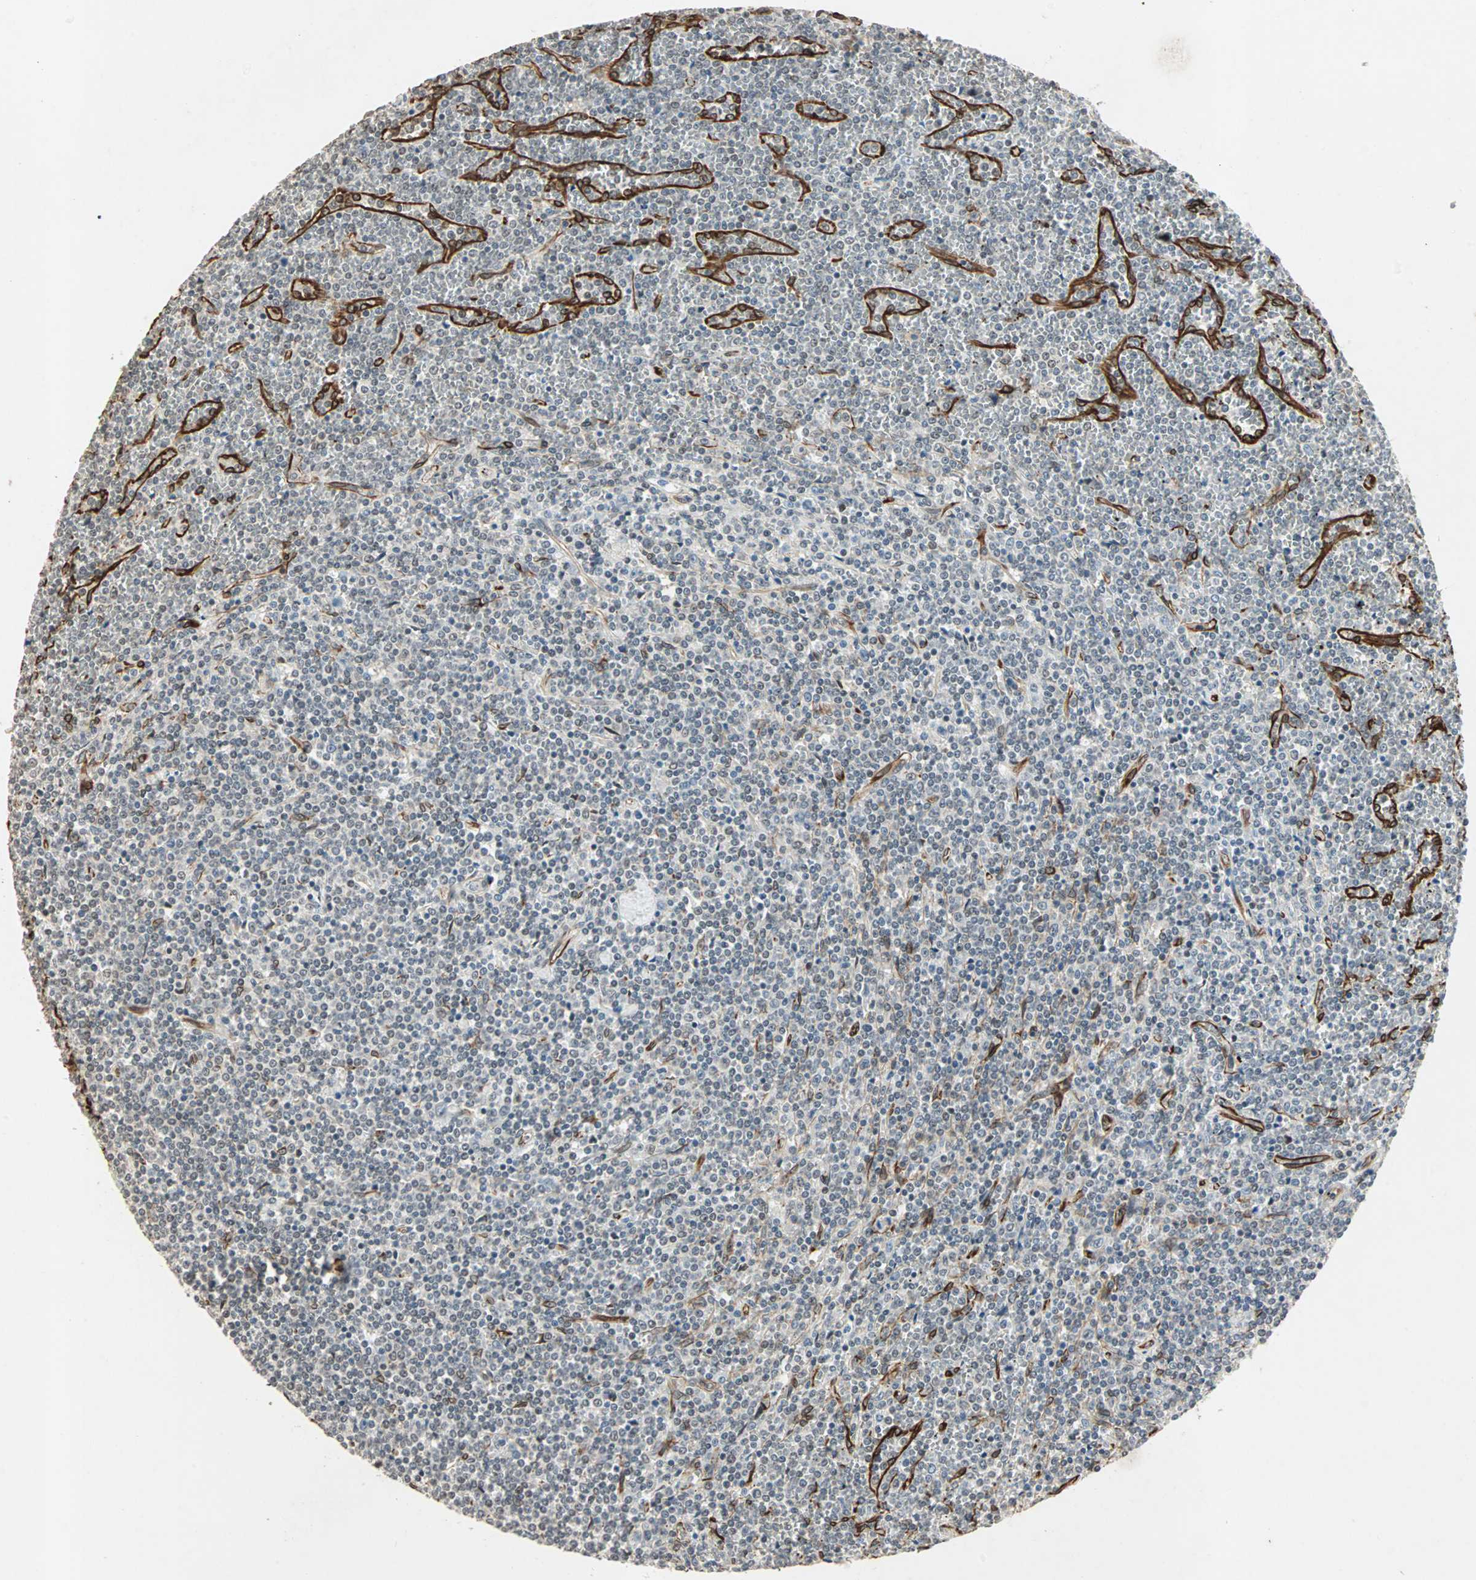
{"staining": {"intensity": "negative", "quantity": "none", "location": "none"}, "tissue": "lymphoma", "cell_type": "Tumor cells", "image_type": "cancer", "snomed": [{"axis": "morphology", "description": "Malignant lymphoma, non-Hodgkin's type, Low grade"}, {"axis": "topography", "description": "Spleen"}], "caption": "An image of human malignant lymphoma, non-Hodgkin's type (low-grade) is negative for staining in tumor cells.", "gene": "TRPV4", "patient": {"sex": "female", "age": 19}}